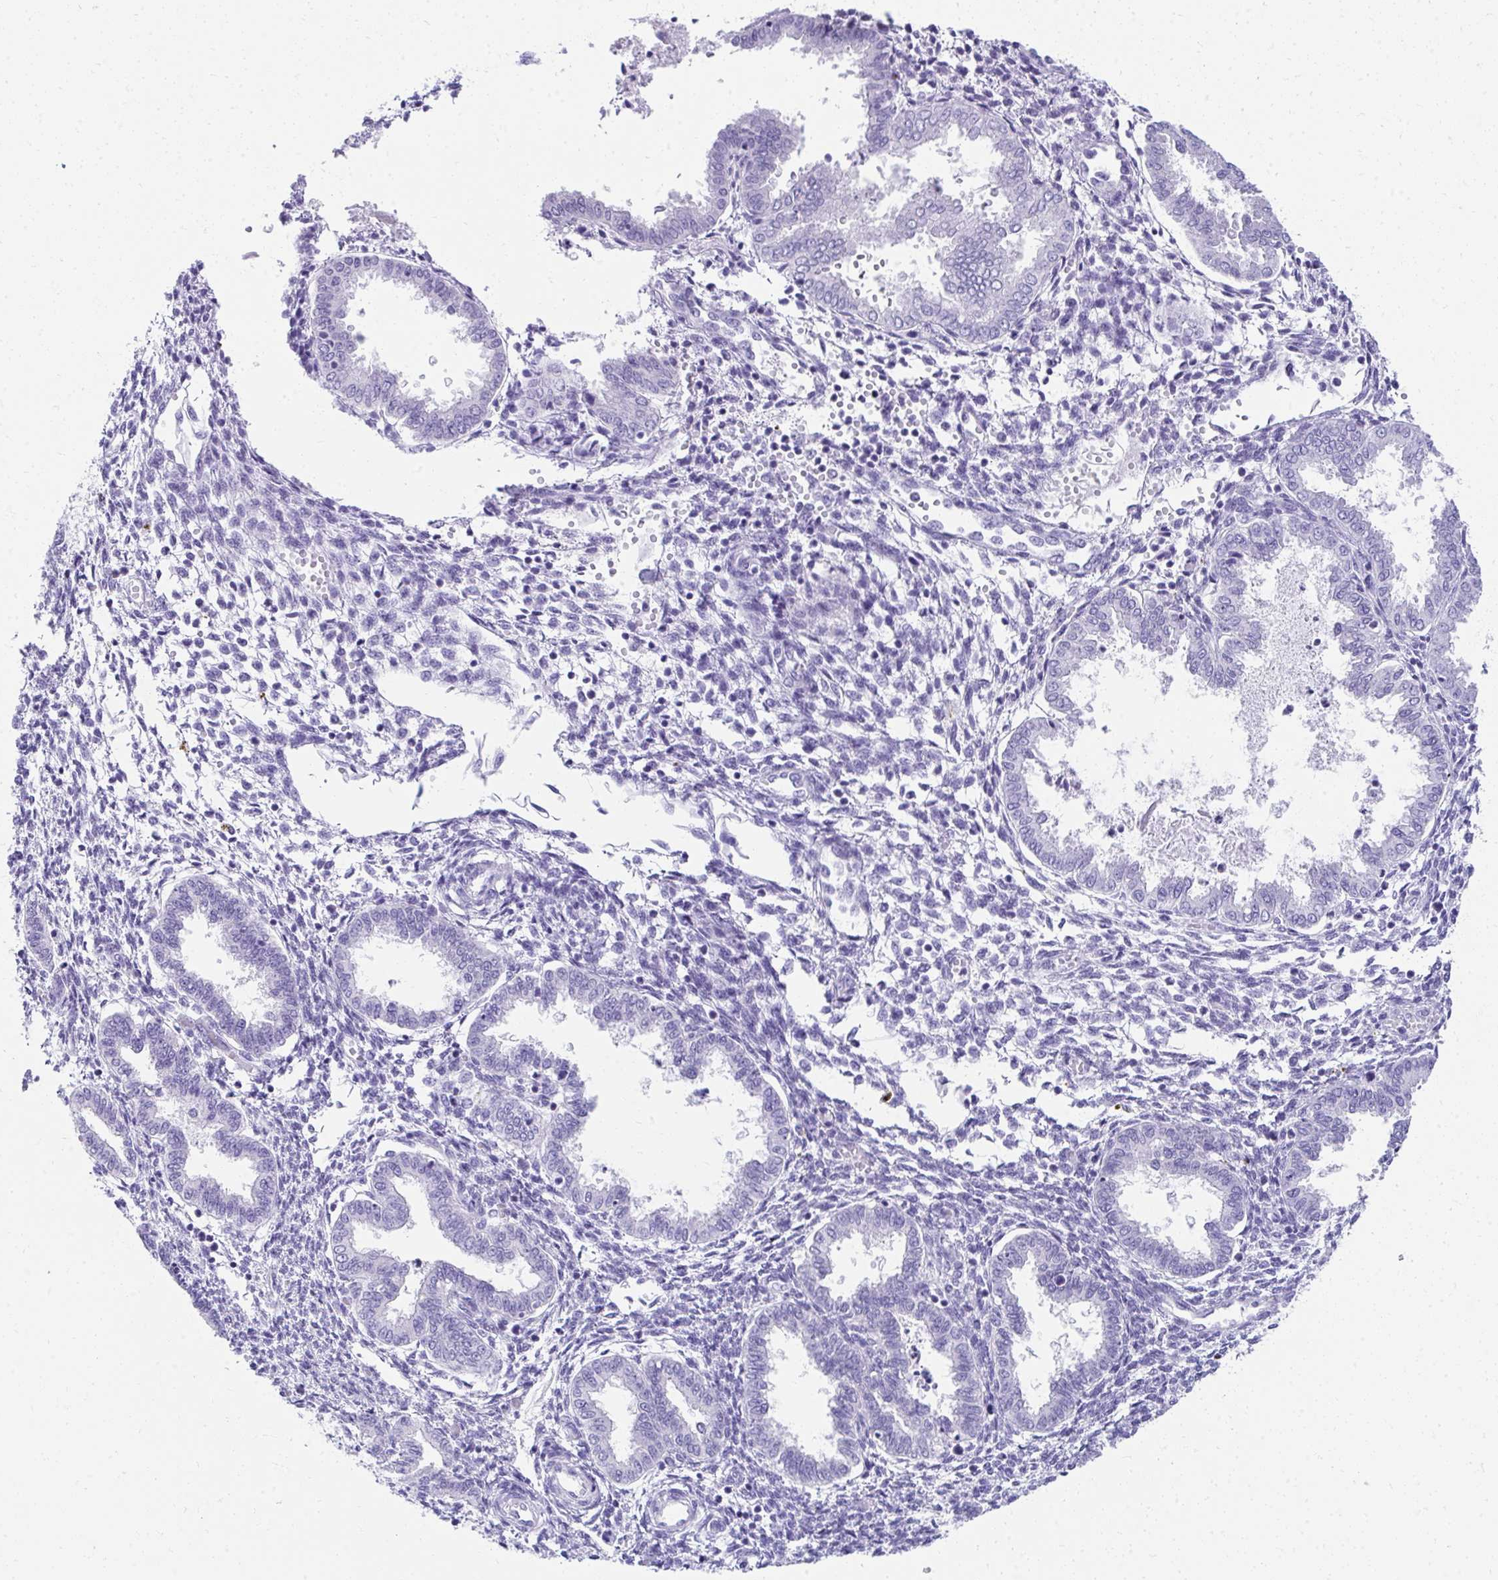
{"staining": {"intensity": "negative", "quantity": "none", "location": "none"}, "tissue": "endometrium", "cell_type": "Cells in endometrial stroma", "image_type": "normal", "snomed": [{"axis": "morphology", "description": "Normal tissue, NOS"}, {"axis": "topography", "description": "Endometrium"}], "caption": "Histopathology image shows no protein expression in cells in endometrial stroma of normal endometrium. (Stains: DAB (3,3'-diaminobenzidine) immunohistochemistry (IHC) with hematoxylin counter stain, Microscopy: brightfield microscopy at high magnification).", "gene": "SEC14L3", "patient": {"sex": "female", "age": 33}}